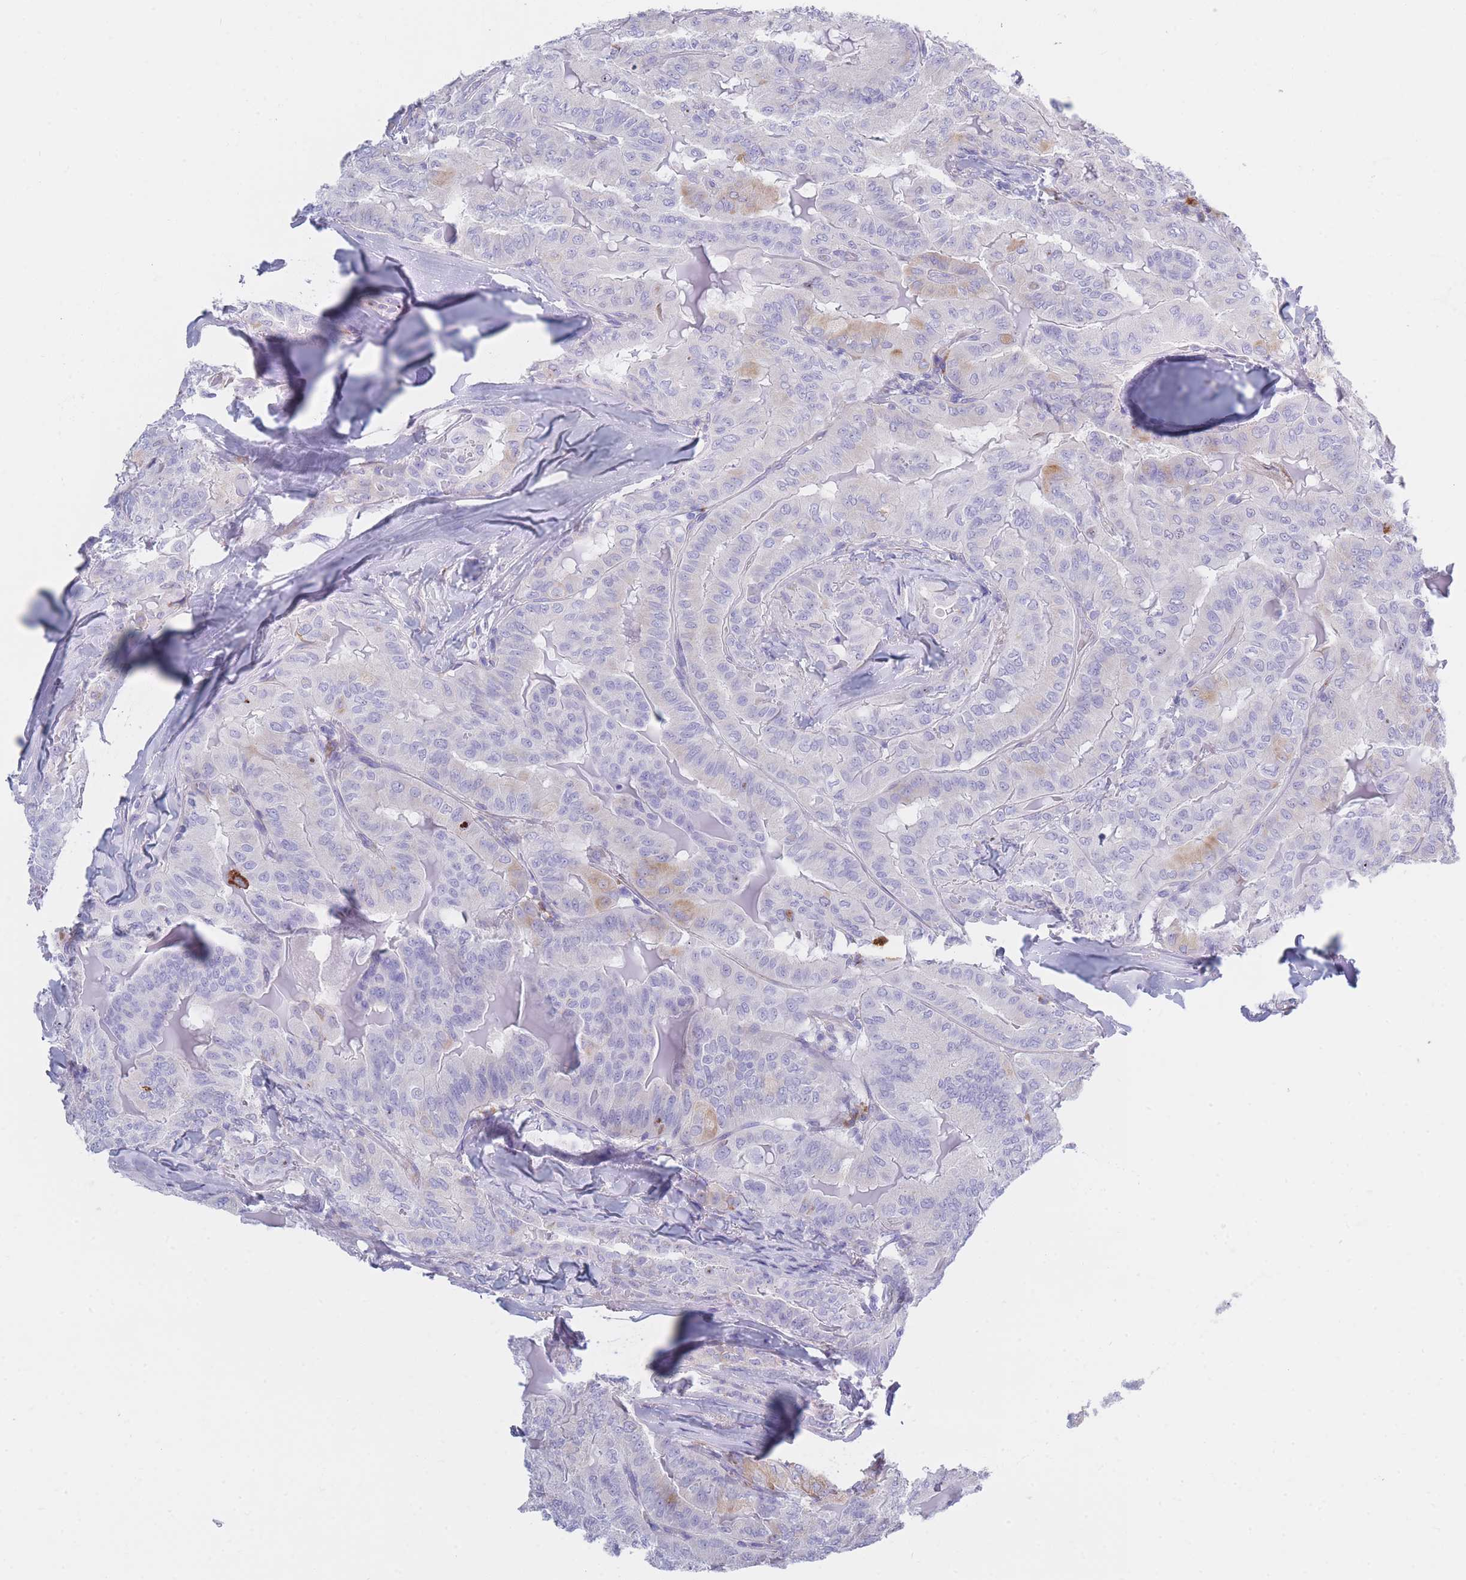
{"staining": {"intensity": "negative", "quantity": "none", "location": "none"}, "tissue": "thyroid cancer", "cell_type": "Tumor cells", "image_type": "cancer", "snomed": [{"axis": "morphology", "description": "Papillary adenocarcinoma, NOS"}, {"axis": "topography", "description": "Thyroid gland"}], "caption": "IHC histopathology image of neoplastic tissue: thyroid papillary adenocarcinoma stained with DAB demonstrates no significant protein positivity in tumor cells.", "gene": "XKR8", "patient": {"sex": "female", "age": 68}}